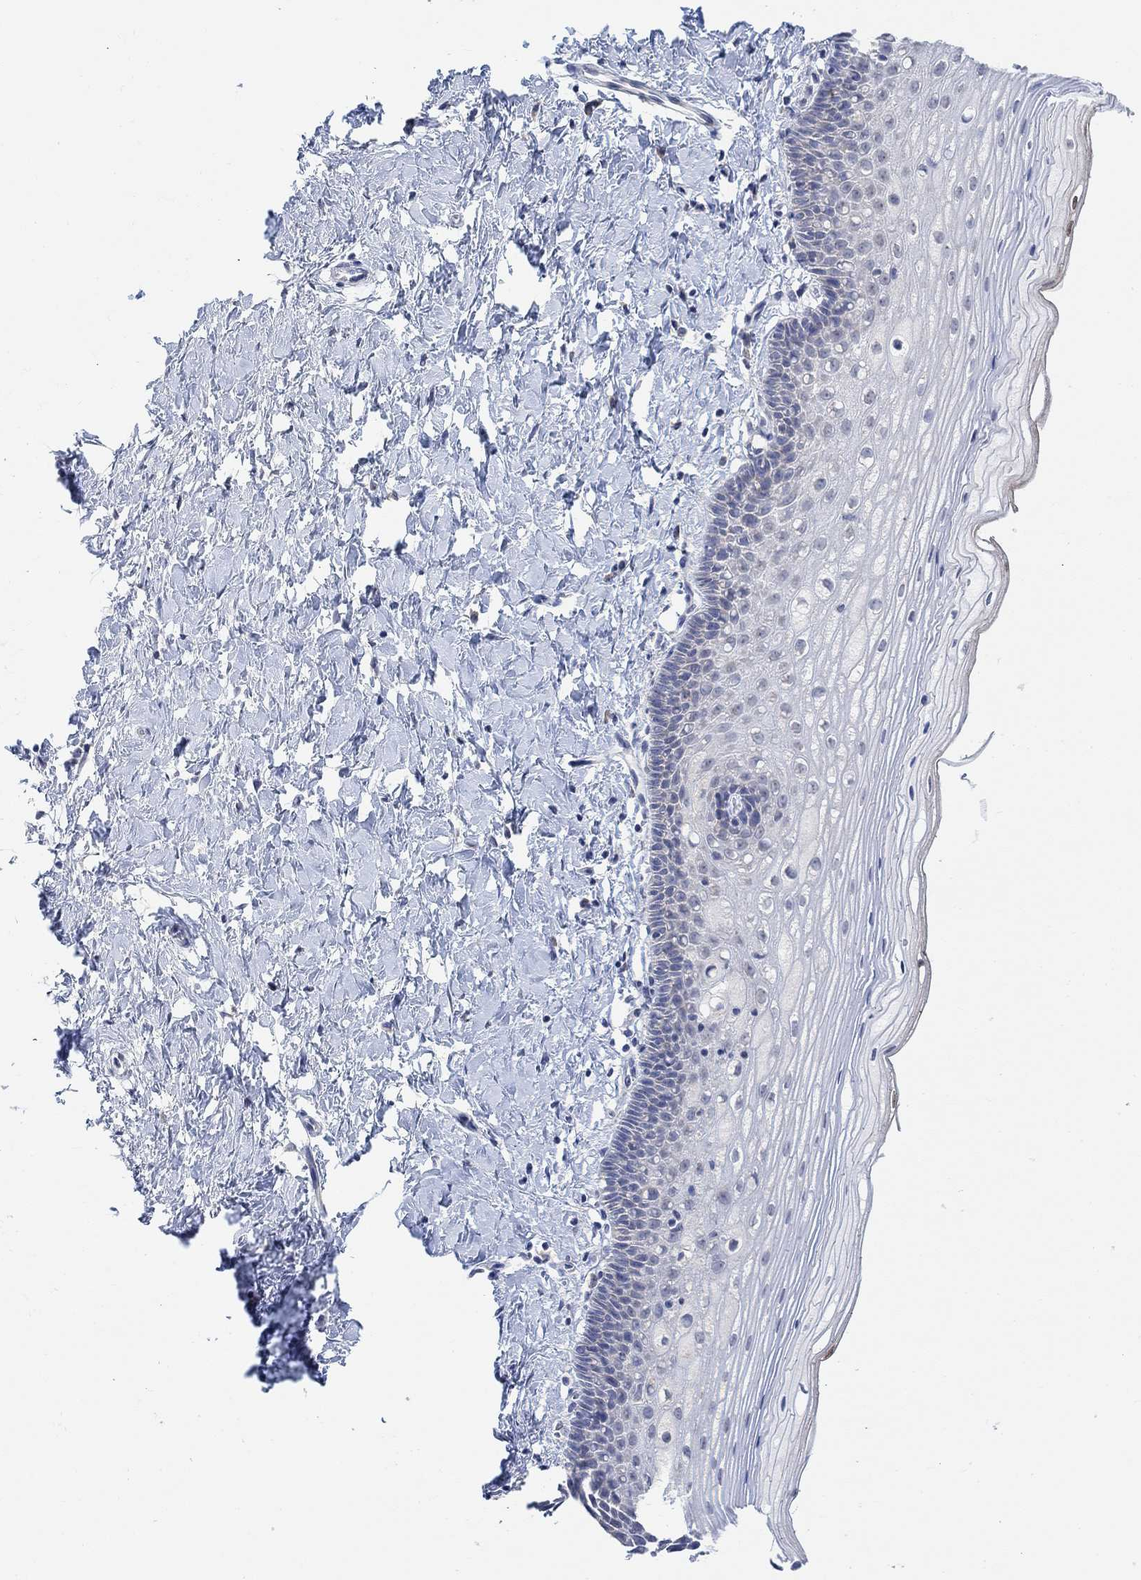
{"staining": {"intensity": "negative", "quantity": "none", "location": "none"}, "tissue": "cervix", "cell_type": "Glandular cells", "image_type": "normal", "snomed": [{"axis": "morphology", "description": "Normal tissue, NOS"}, {"axis": "topography", "description": "Cervix"}], "caption": "Protein analysis of unremarkable cervix exhibits no significant positivity in glandular cells.", "gene": "RIMS1", "patient": {"sex": "female", "age": 37}}